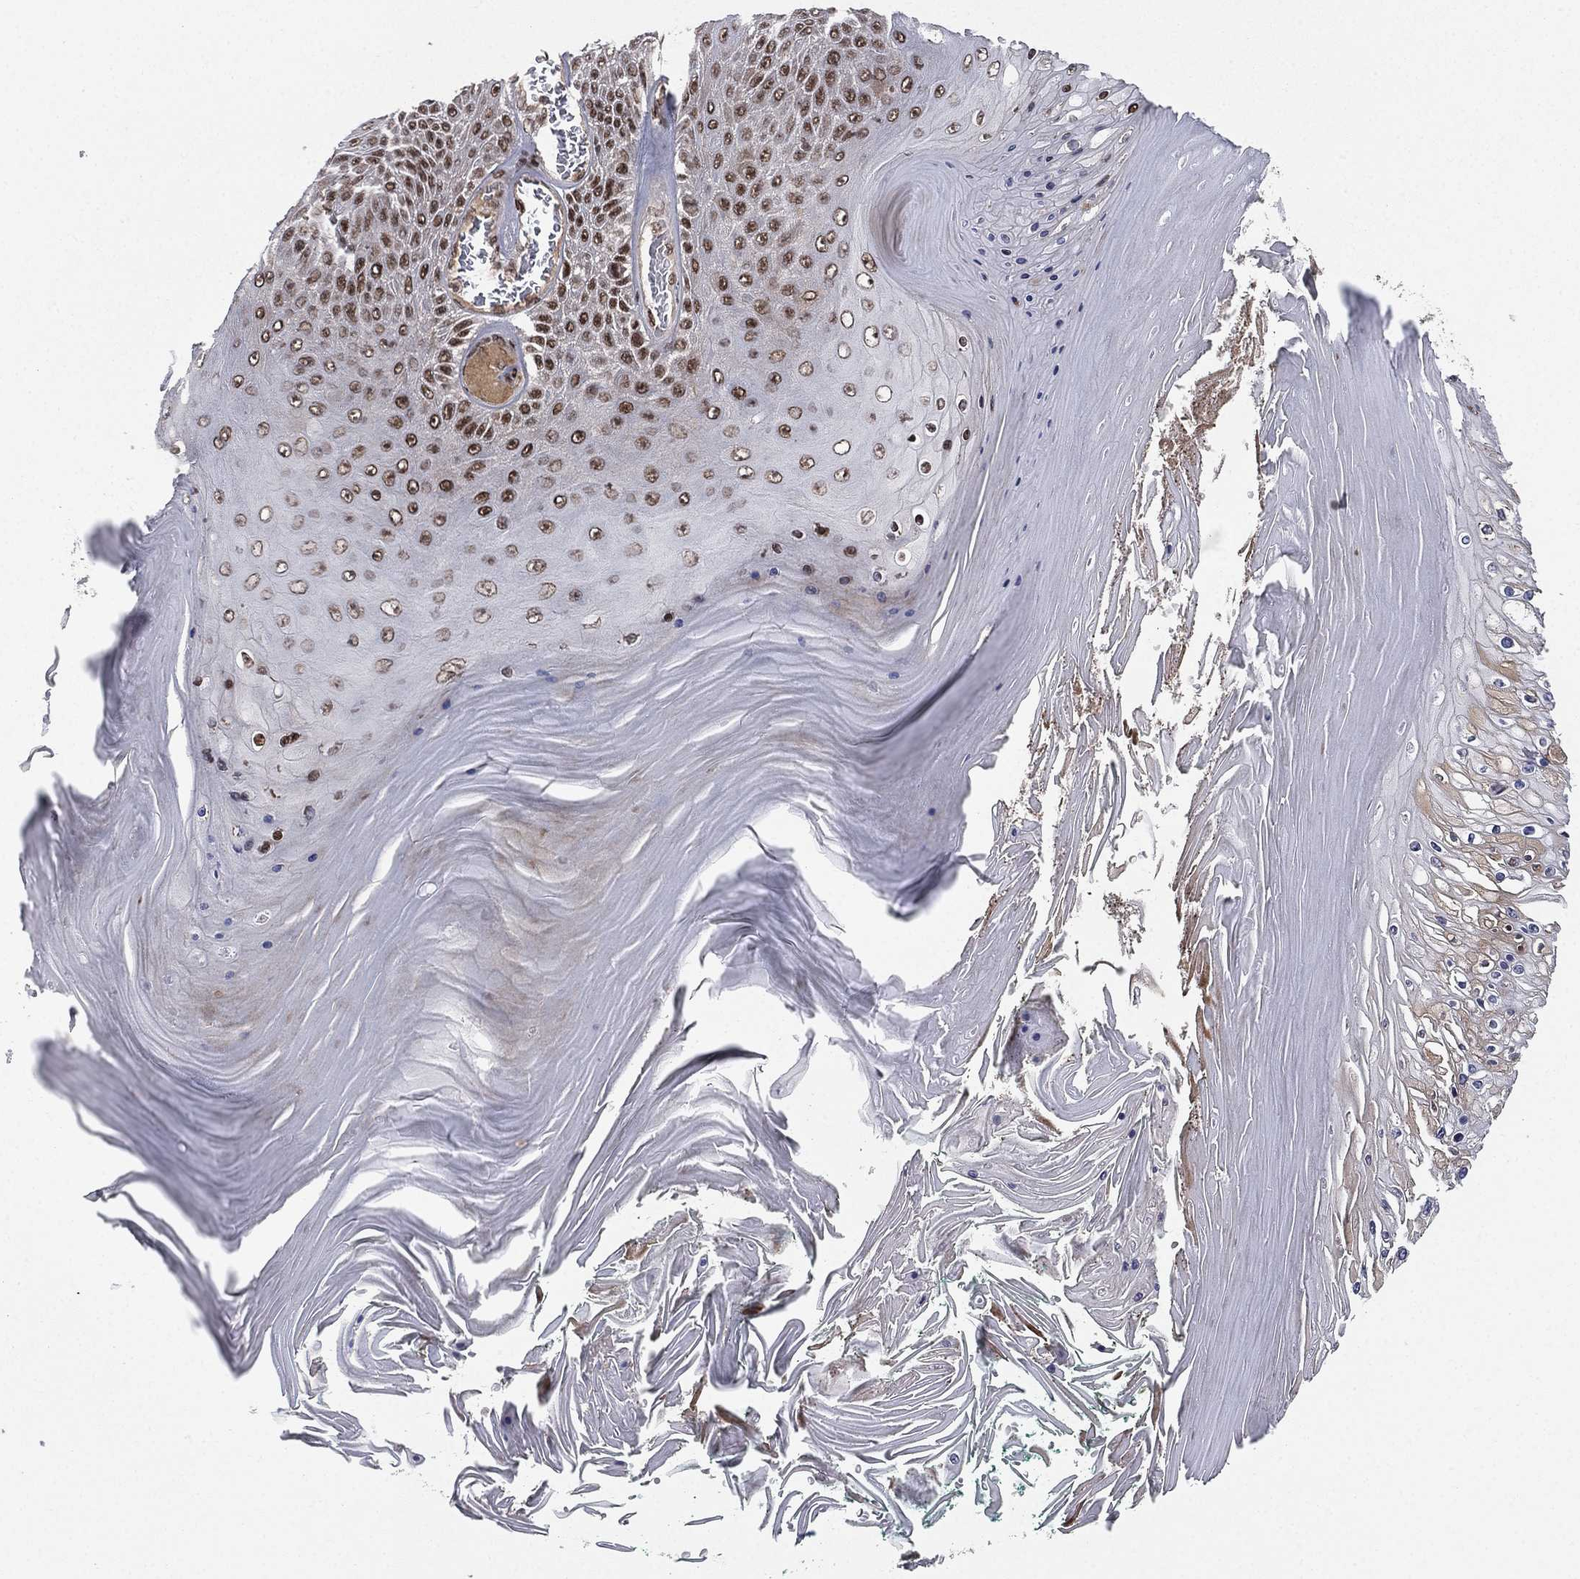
{"staining": {"intensity": "strong", "quantity": "<25%", "location": "nuclear"}, "tissue": "skin cancer", "cell_type": "Tumor cells", "image_type": "cancer", "snomed": [{"axis": "morphology", "description": "Squamous cell carcinoma, NOS"}, {"axis": "topography", "description": "Skin"}], "caption": "An image showing strong nuclear positivity in approximately <25% of tumor cells in skin squamous cell carcinoma, as visualized by brown immunohistochemical staining.", "gene": "RTF1", "patient": {"sex": "male", "age": 62}}